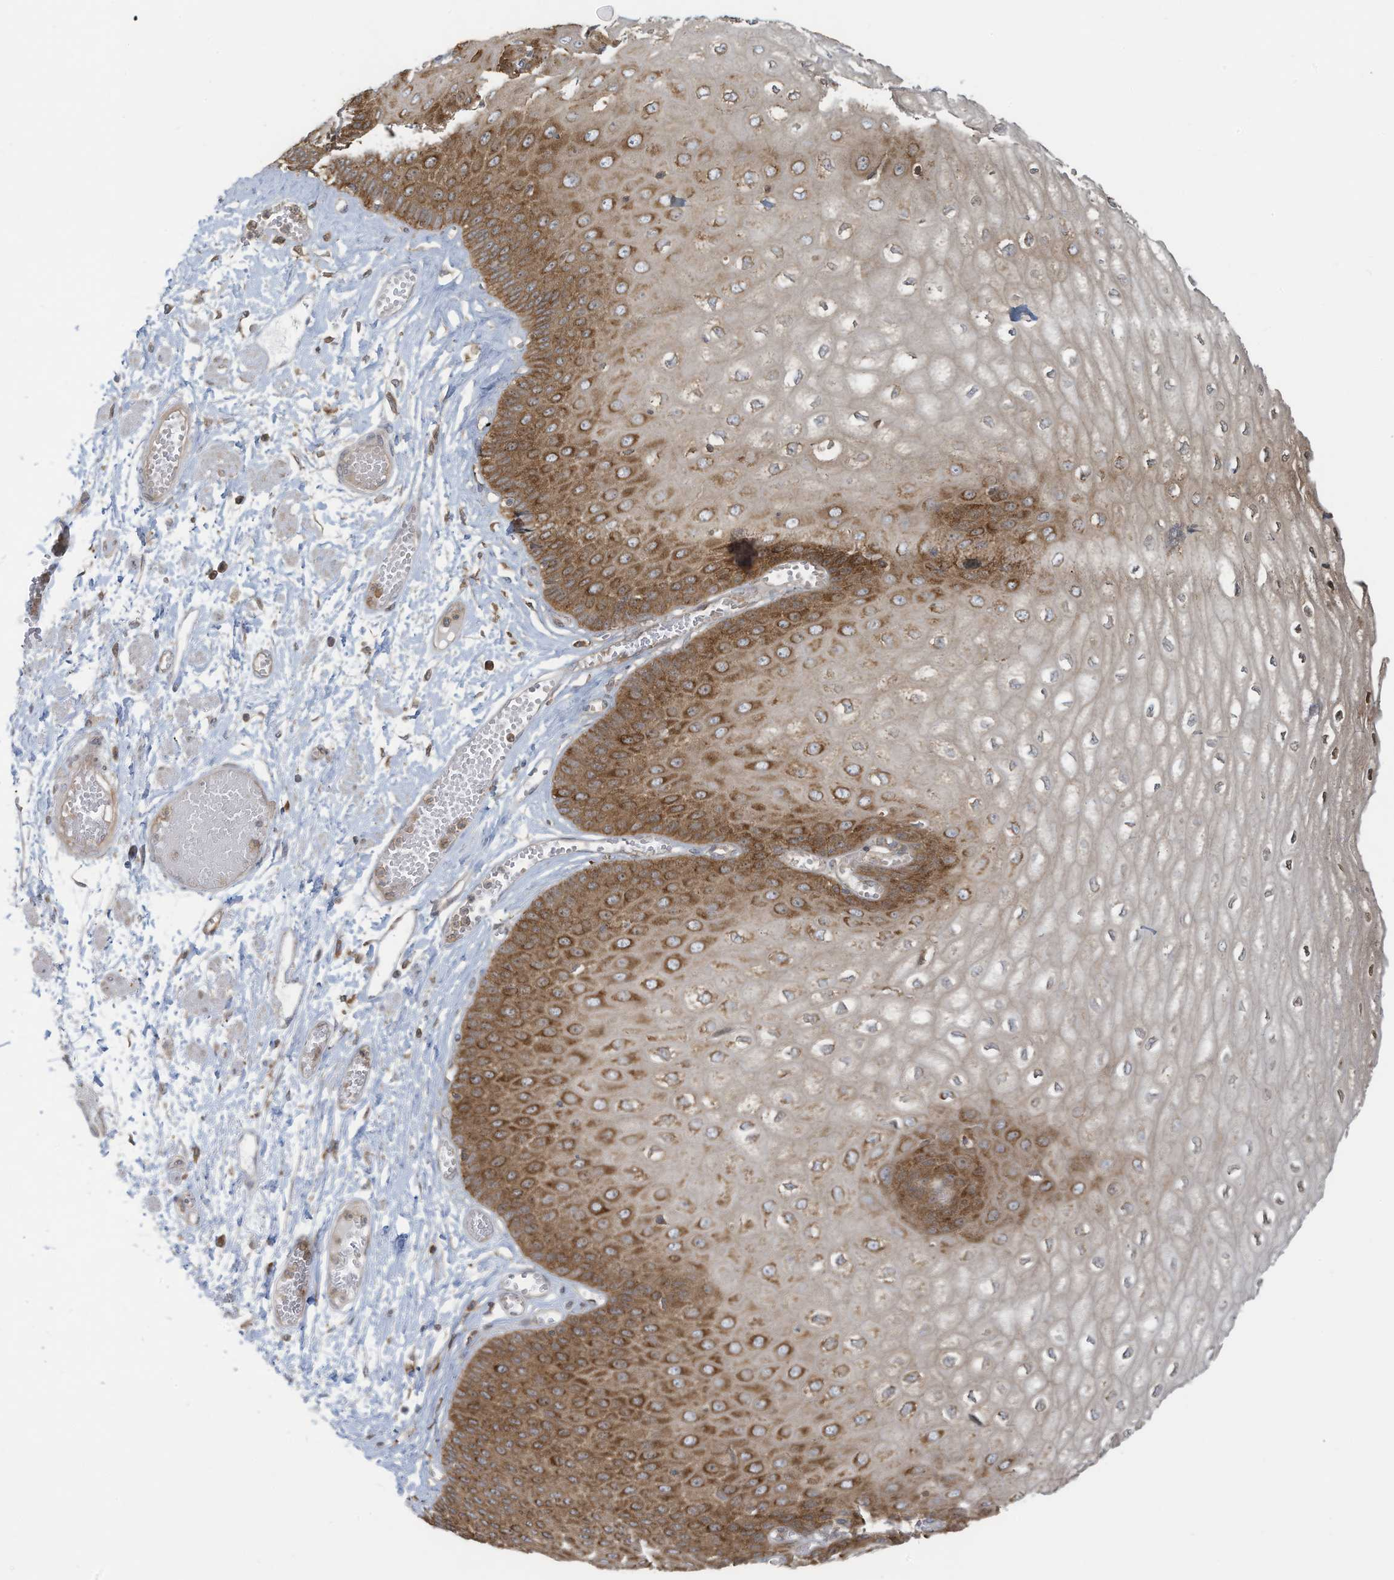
{"staining": {"intensity": "strong", "quantity": "25%-75%", "location": "cytoplasmic/membranous"}, "tissue": "esophagus", "cell_type": "Squamous epithelial cells", "image_type": "normal", "snomed": [{"axis": "morphology", "description": "Normal tissue, NOS"}, {"axis": "topography", "description": "Esophagus"}], "caption": "Approximately 25%-75% of squamous epithelial cells in benign esophagus reveal strong cytoplasmic/membranous protein positivity as visualized by brown immunohistochemical staining.", "gene": "OLA1", "patient": {"sex": "male", "age": 60}}